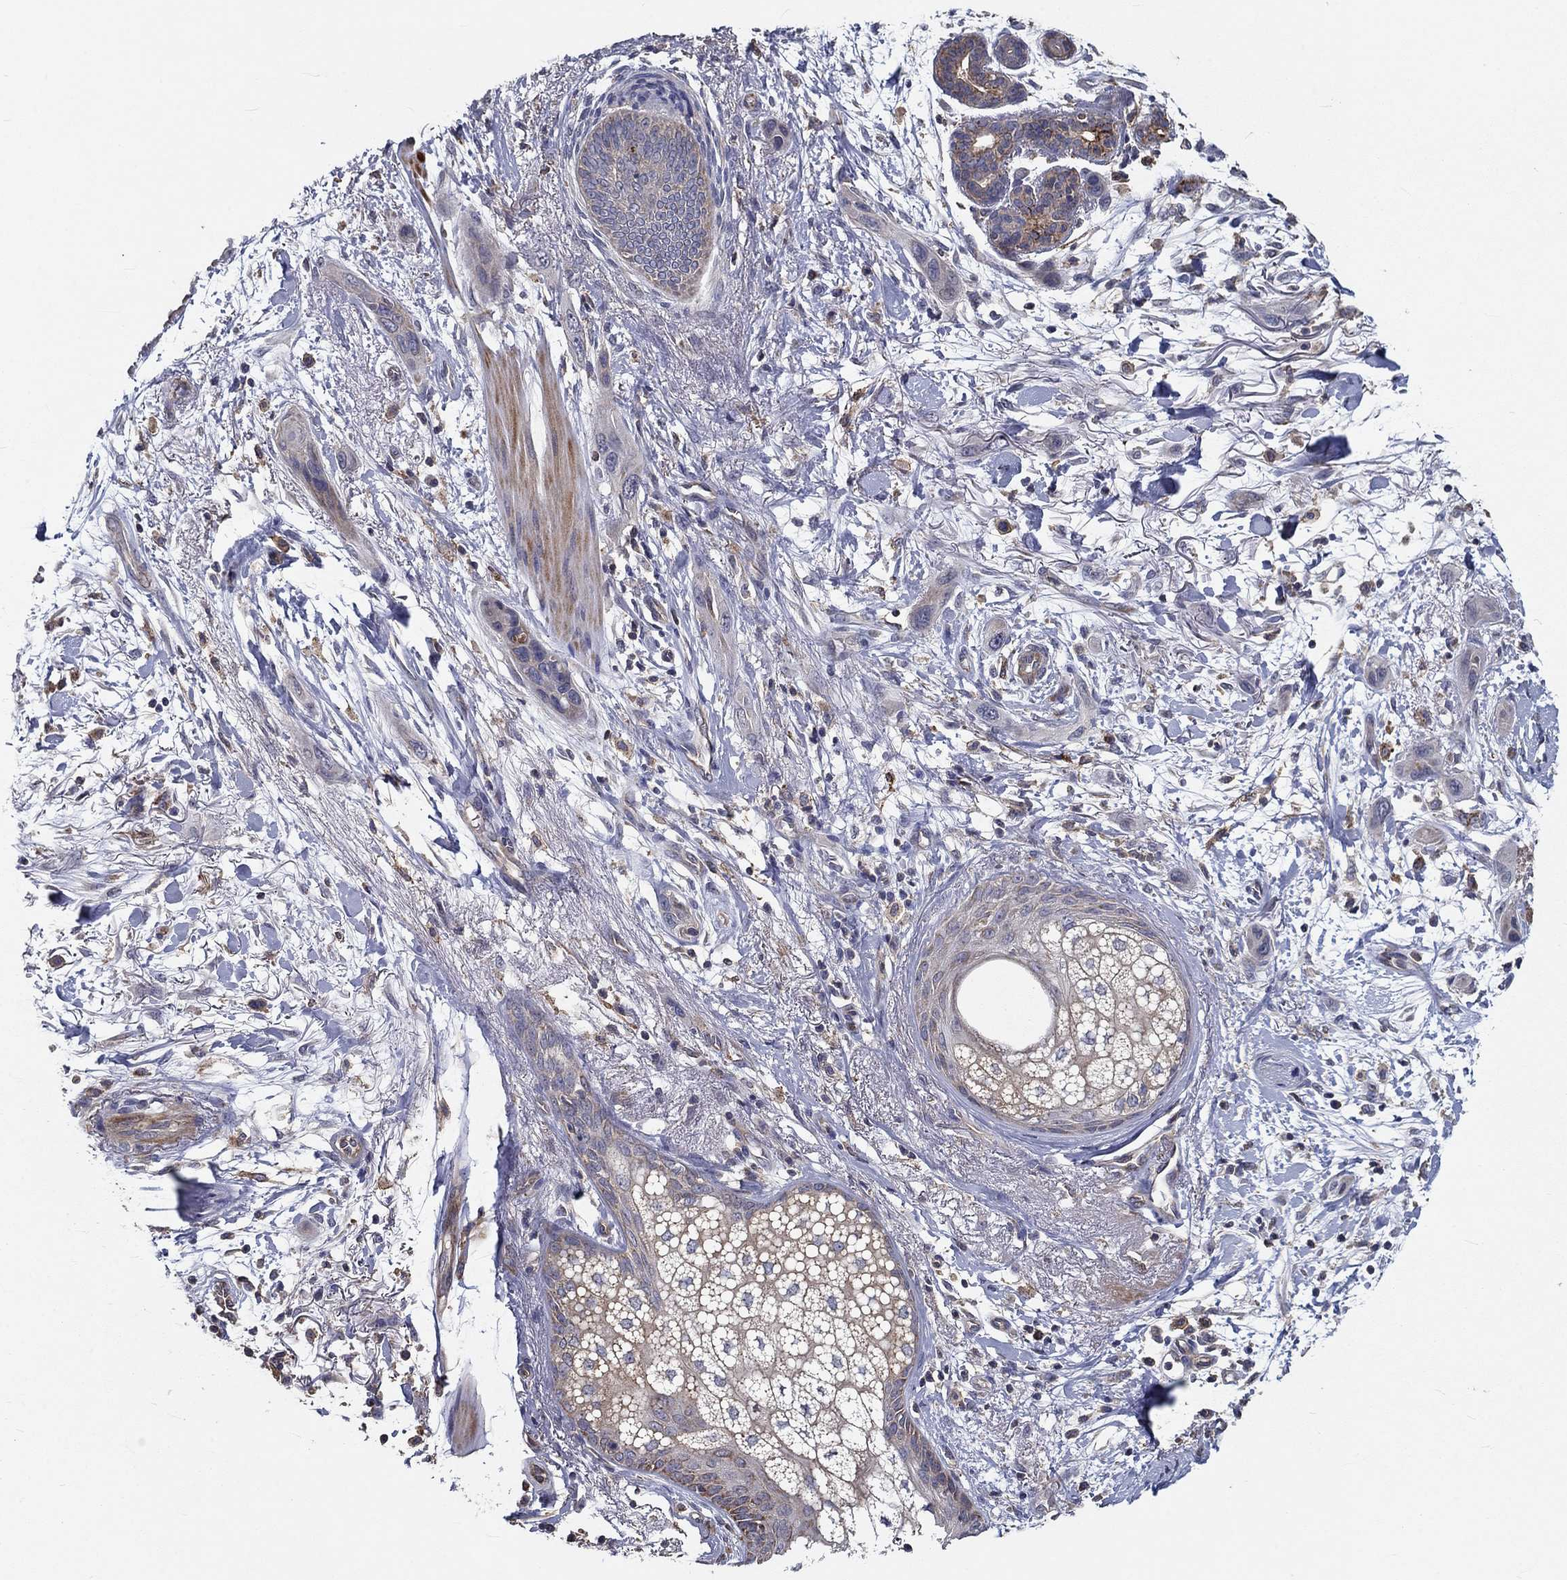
{"staining": {"intensity": "negative", "quantity": "none", "location": "none"}, "tissue": "skin cancer", "cell_type": "Tumor cells", "image_type": "cancer", "snomed": [{"axis": "morphology", "description": "Squamous cell carcinoma, NOS"}, {"axis": "topography", "description": "Skin"}], "caption": "The photomicrograph demonstrates no staining of tumor cells in skin squamous cell carcinoma.", "gene": "ALDH4A1", "patient": {"sex": "male", "age": 79}}